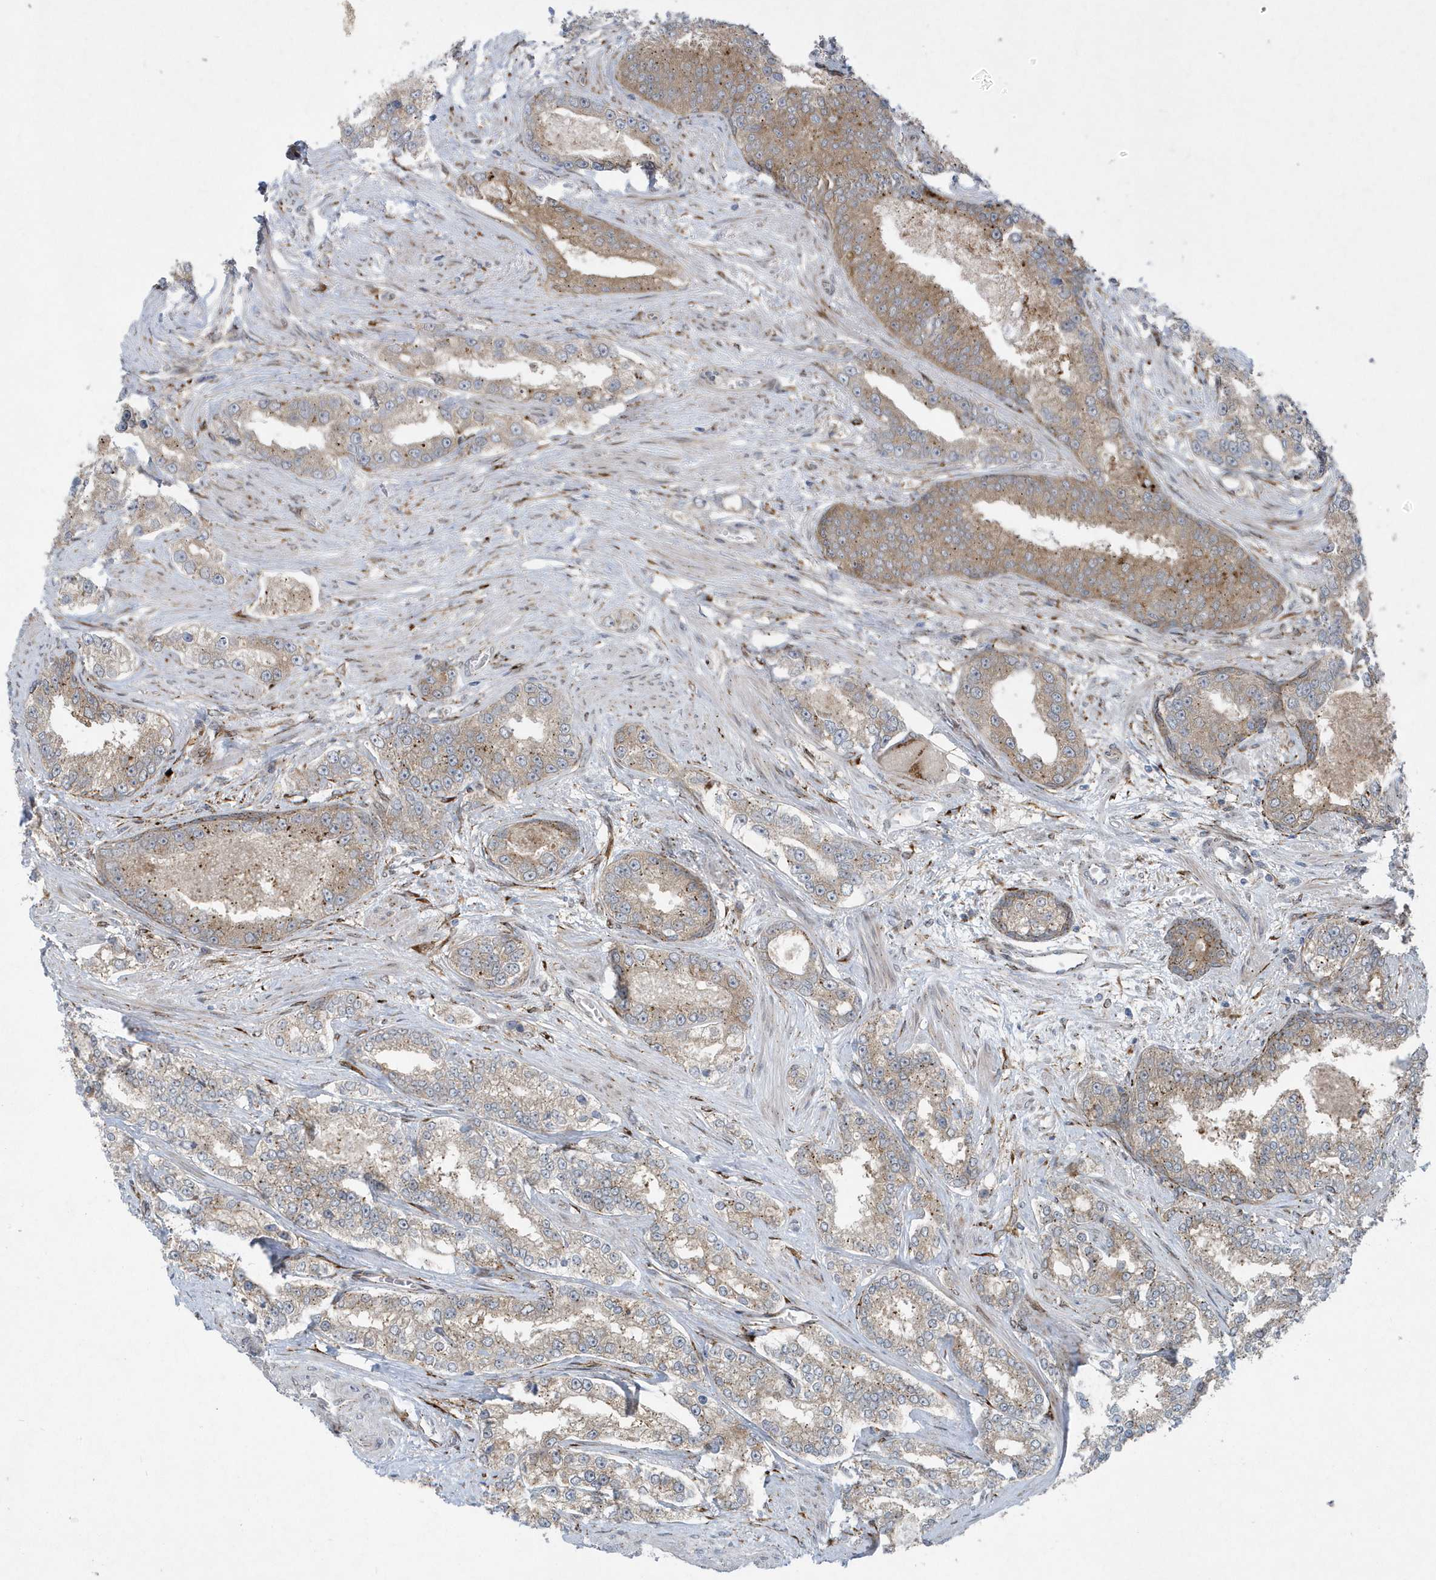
{"staining": {"intensity": "weak", "quantity": ">75%", "location": "cytoplasmic/membranous"}, "tissue": "prostate cancer", "cell_type": "Tumor cells", "image_type": "cancer", "snomed": [{"axis": "morphology", "description": "Normal tissue, NOS"}, {"axis": "morphology", "description": "Adenocarcinoma, High grade"}, {"axis": "topography", "description": "Prostate"}], "caption": "This photomicrograph exhibits prostate cancer (adenocarcinoma (high-grade)) stained with IHC to label a protein in brown. The cytoplasmic/membranous of tumor cells show weak positivity for the protein. Nuclei are counter-stained blue.", "gene": "FAM98A", "patient": {"sex": "male", "age": 83}}